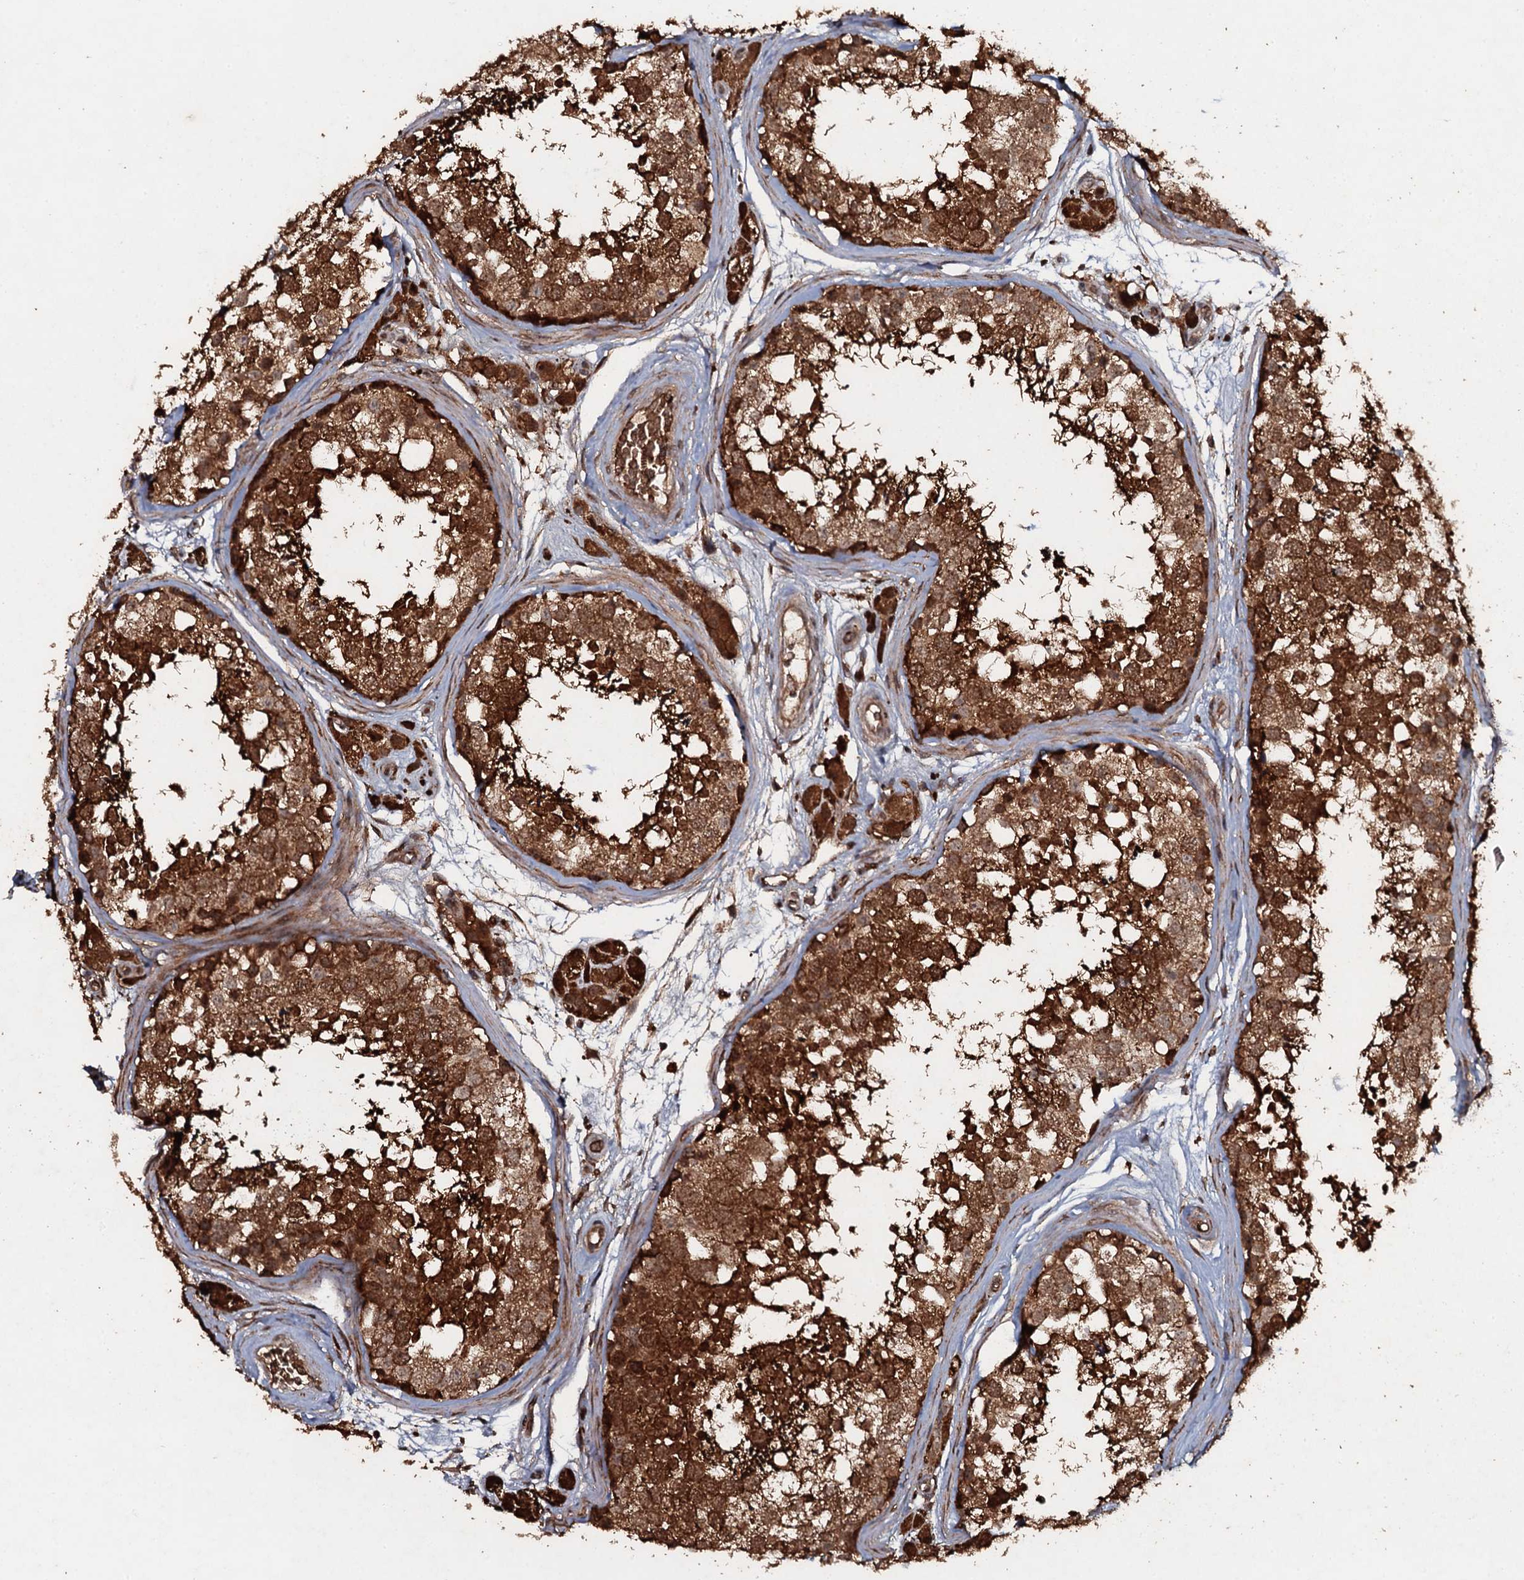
{"staining": {"intensity": "strong", "quantity": ">75%", "location": "cytoplasmic/membranous"}, "tissue": "testis", "cell_type": "Cells in seminiferous ducts", "image_type": "normal", "snomed": [{"axis": "morphology", "description": "Normal tissue, NOS"}, {"axis": "topography", "description": "Testis"}], "caption": "Testis stained with IHC demonstrates strong cytoplasmic/membranous expression in approximately >75% of cells in seminiferous ducts. The staining is performed using DAB brown chromogen to label protein expression. The nuclei are counter-stained blue using hematoxylin.", "gene": "ADGRG3", "patient": {"sex": "male", "age": 56}}